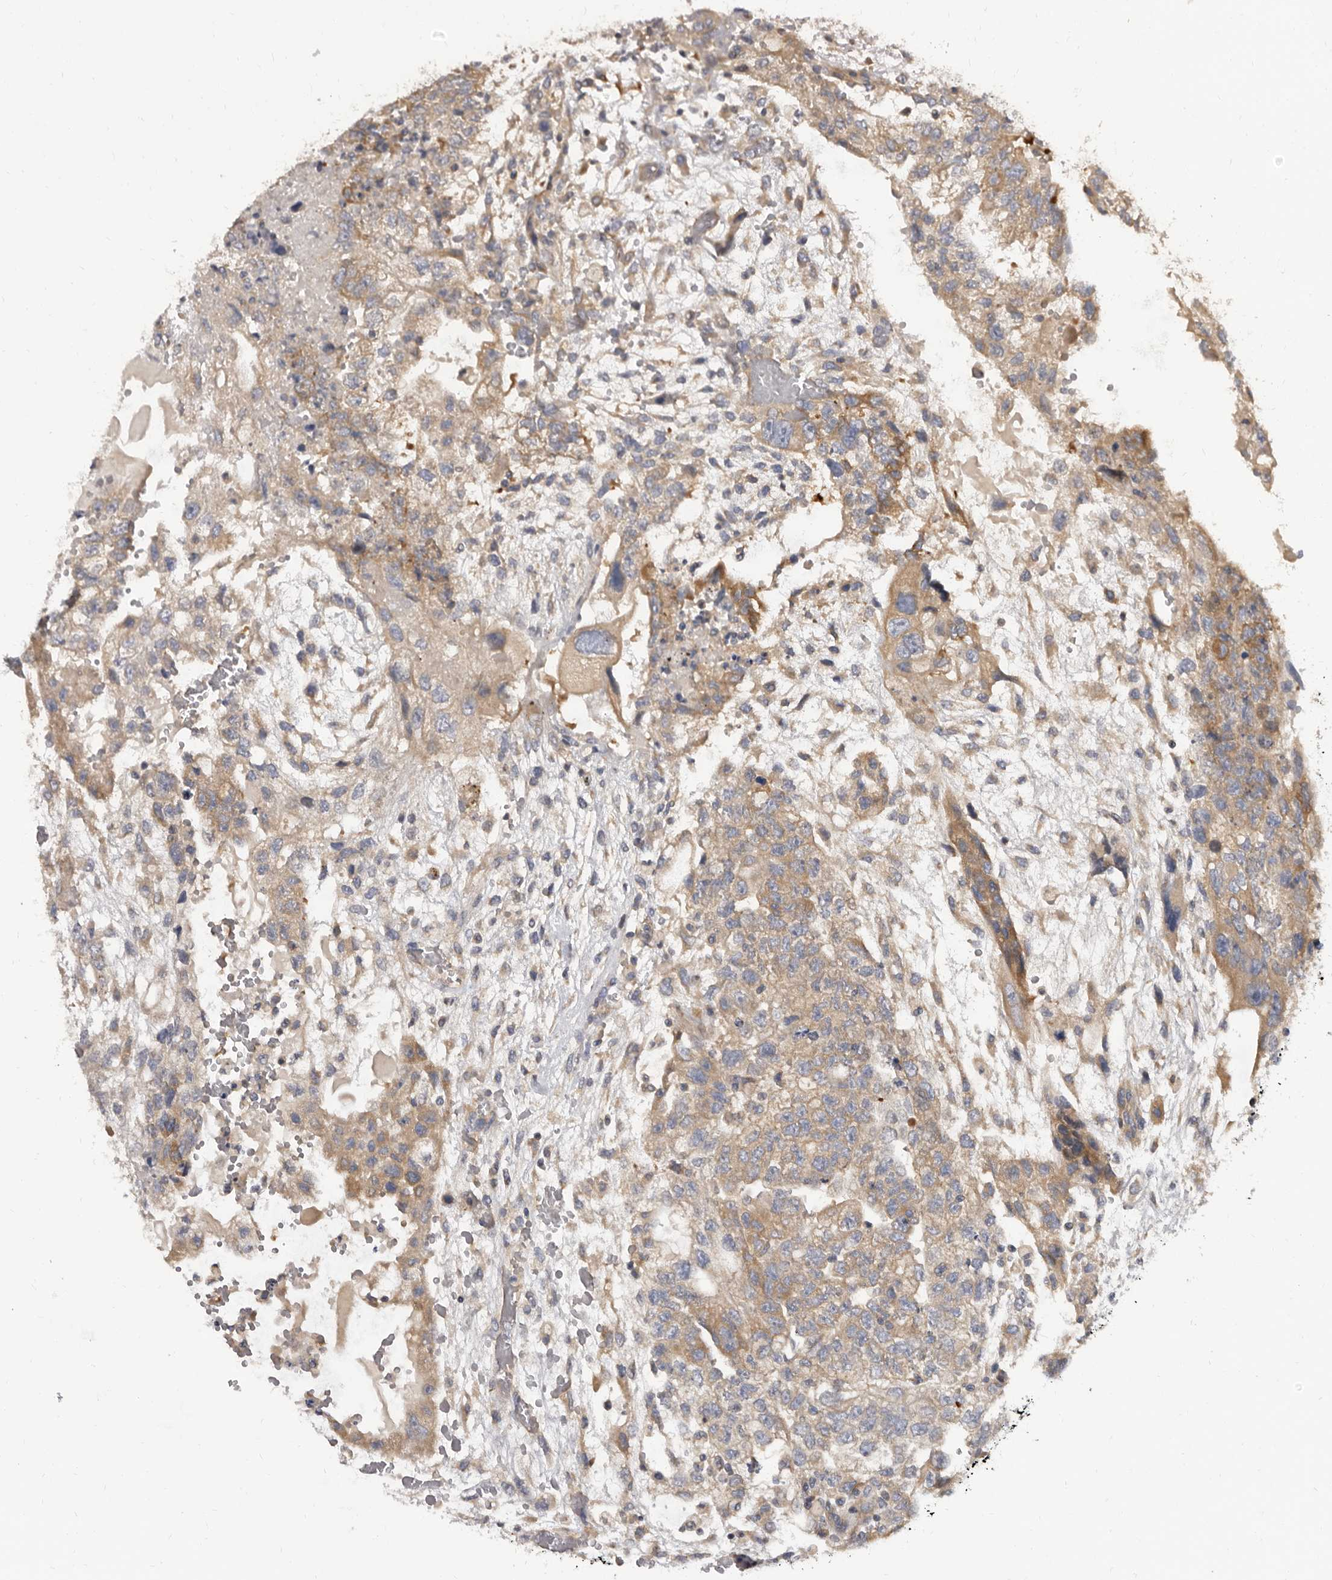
{"staining": {"intensity": "weak", "quantity": ">75%", "location": "cytoplasmic/membranous"}, "tissue": "testis cancer", "cell_type": "Tumor cells", "image_type": "cancer", "snomed": [{"axis": "morphology", "description": "Carcinoma, Embryonal, NOS"}, {"axis": "topography", "description": "Testis"}], "caption": "A high-resolution image shows immunohistochemistry staining of testis cancer (embryonal carcinoma), which exhibits weak cytoplasmic/membranous positivity in about >75% of tumor cells.", "gene": "ADAMTS20", "patient": {"sex": "male", "age": 36}}